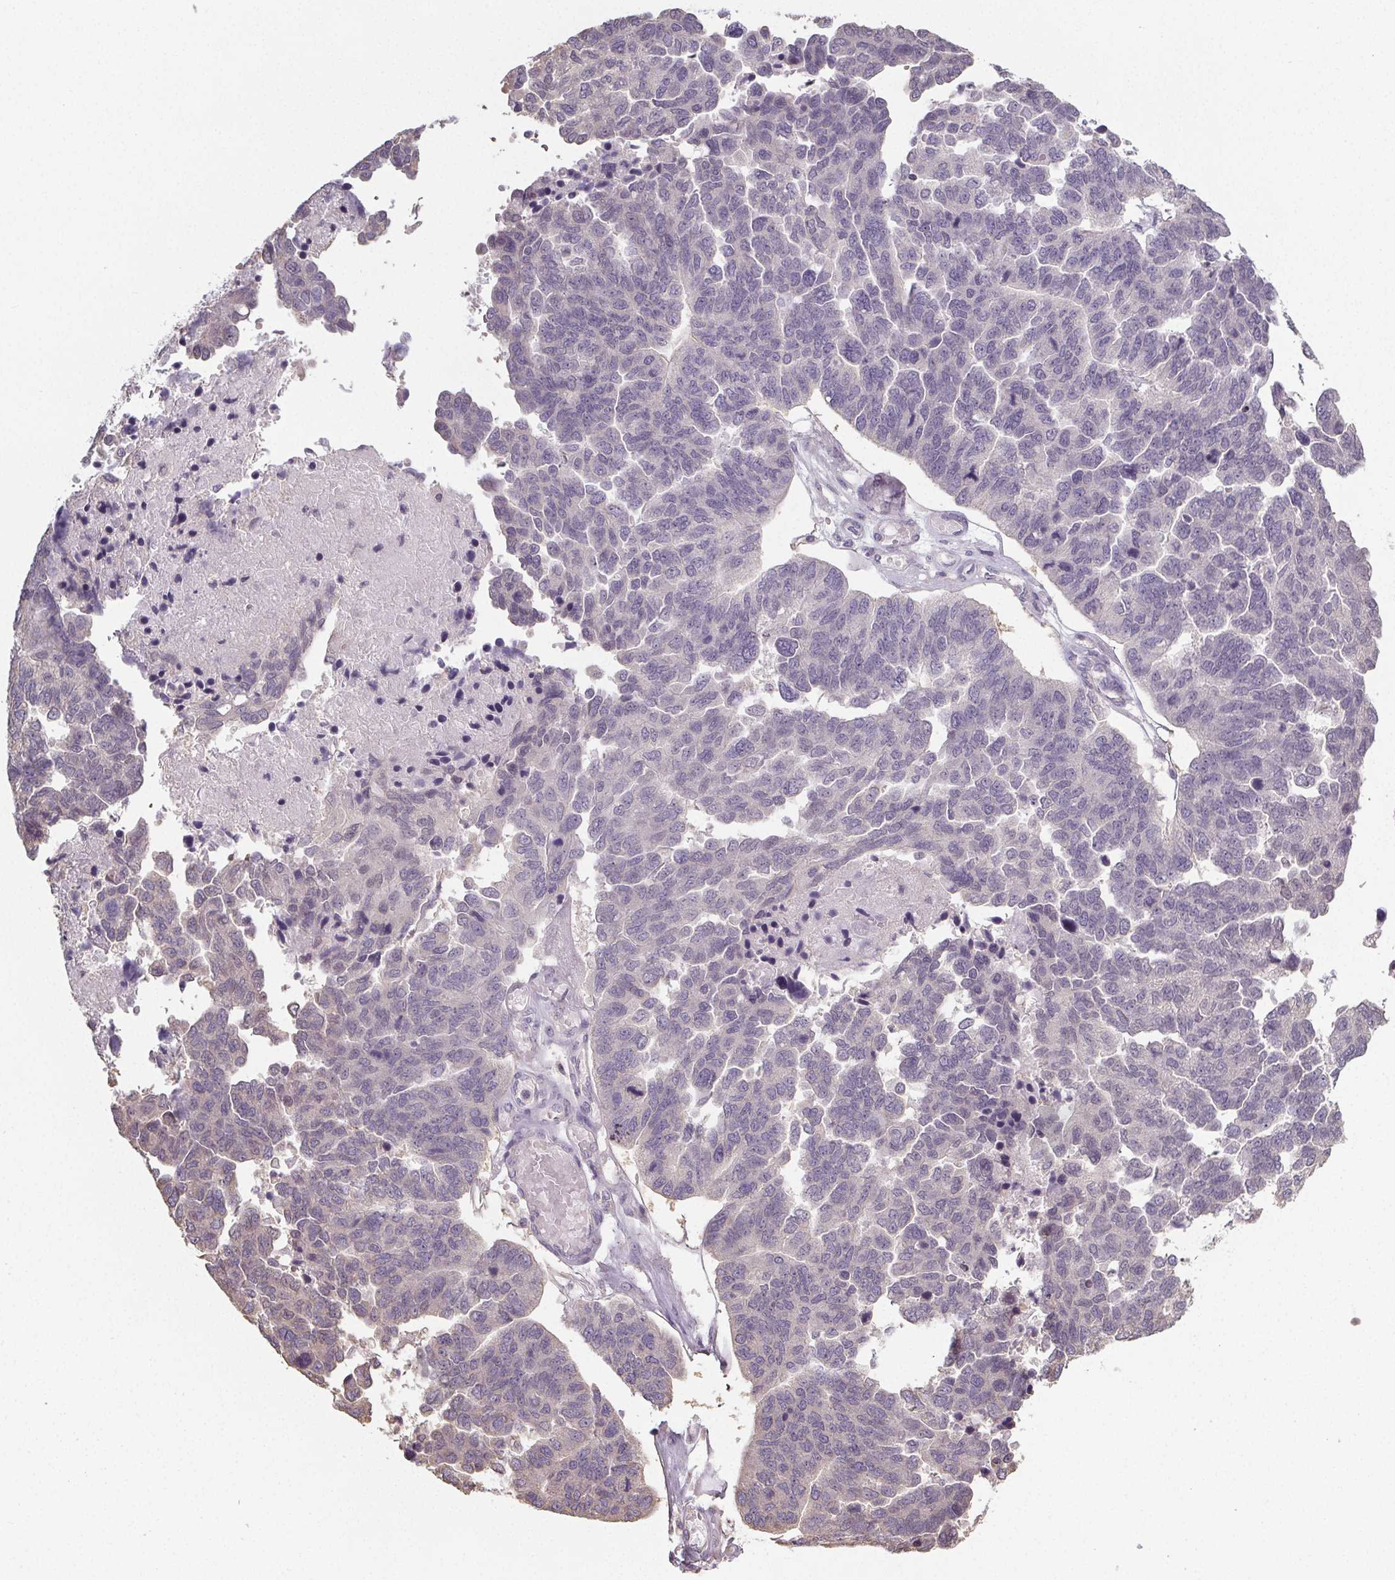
{"staining": {"intensity": "negative", "quantity": "none", "location": "none"}, "tissue": "ovarian cancer", "cell_type": "Tumor cells", "image_type": "cancer", "snomed": [{"axis": "morphology", "description": "Cystadenocarcinoma, serous, NOS"}, {"axis": "topography", "description": "Ovary"}], "caption": "Tumor cells show no significant protein staining in ovarian cancer.", "gene": "SLC26A2", "patient": {"sex": "female", "age": 64}}